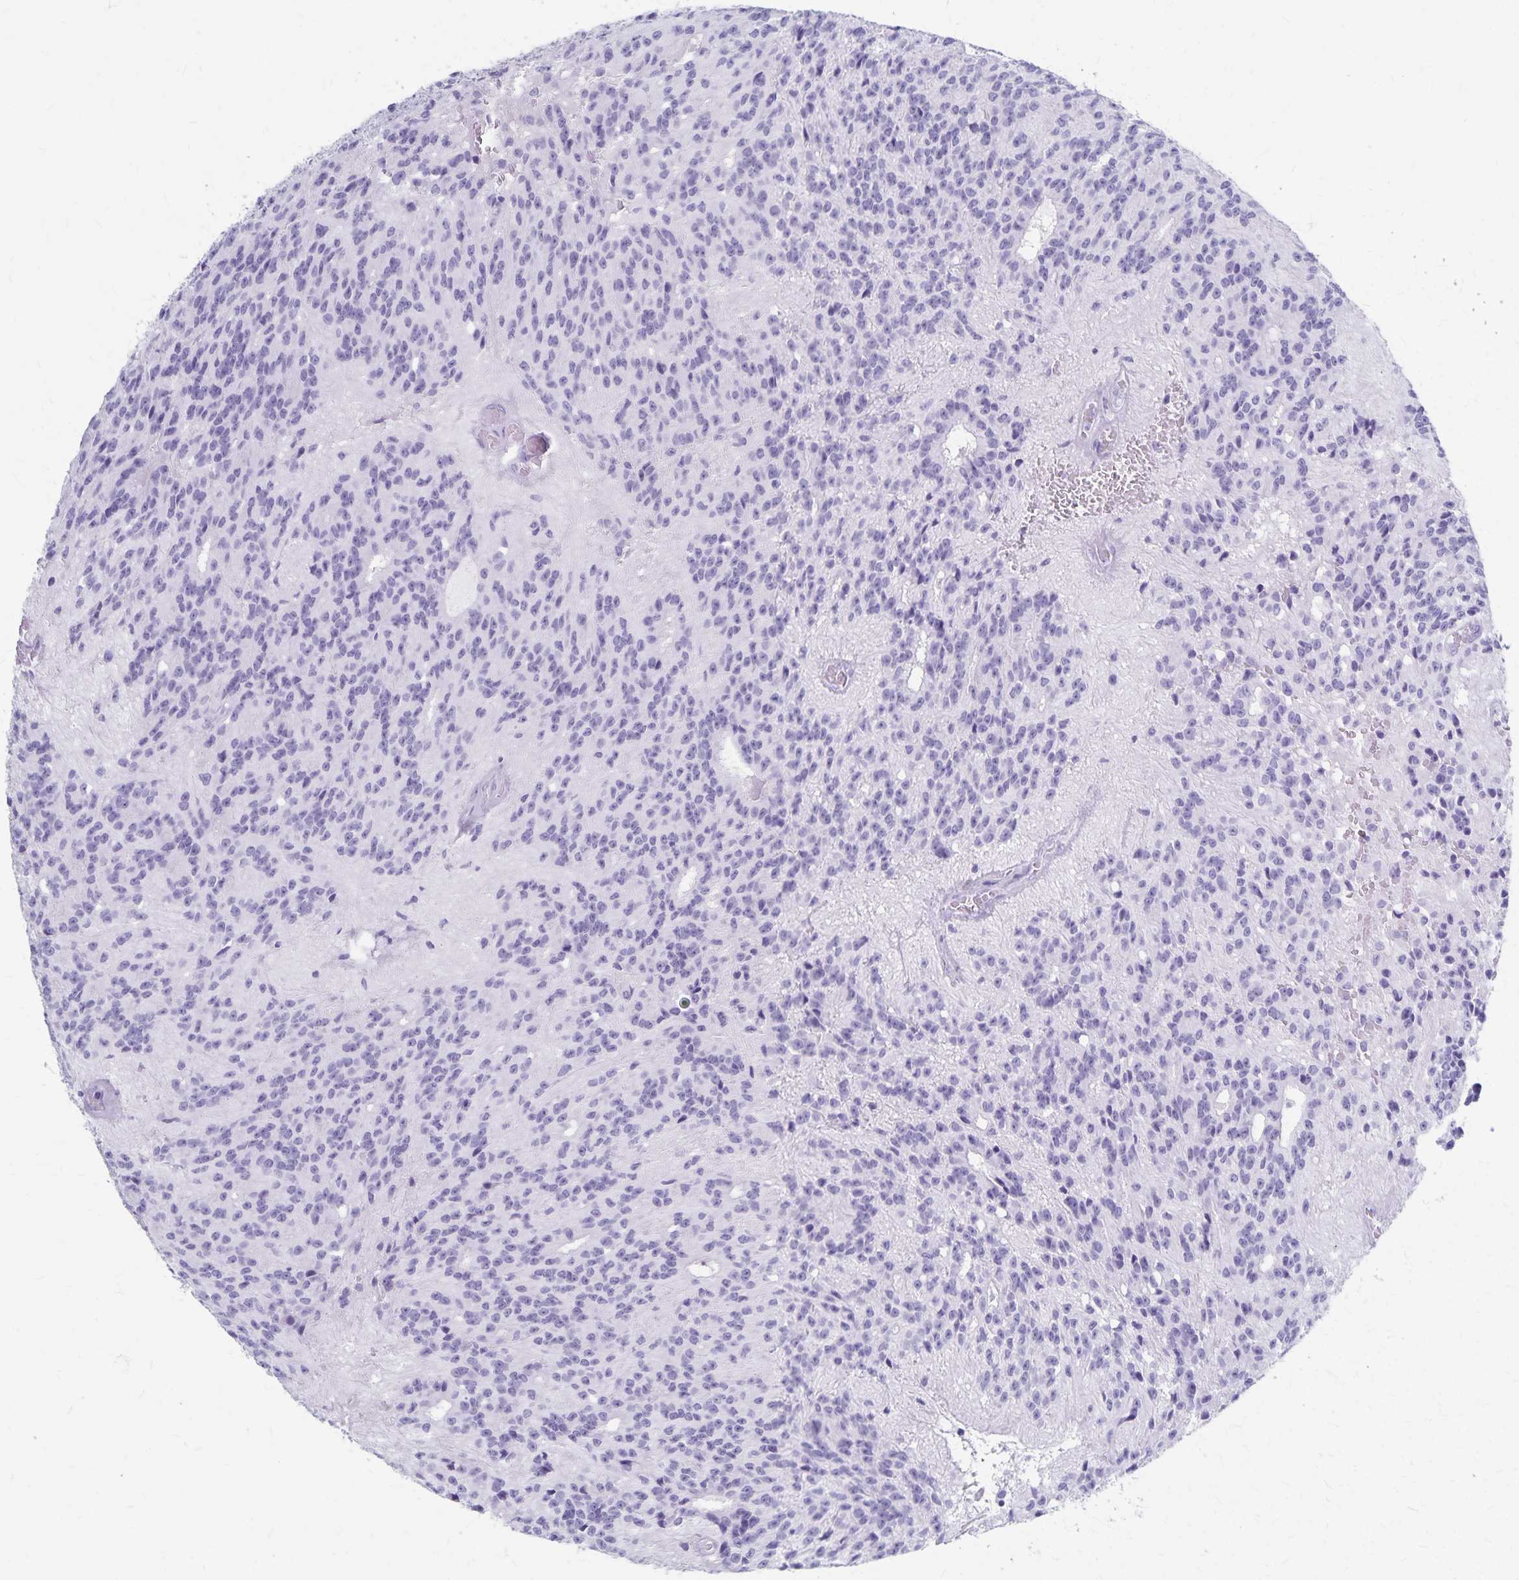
{"staining": {"intensity": "negative", "quantity": "none", "location": "none"}, "tissue": "glioma", "cell_type": "Tumor cells", "image_type": "cancer", "snomed": [{"axis": "morphology", "description": "Glioma, malignant, Low grade"}, {"axis": "topography", "description": "Brain"}], "caption": "Immunohistochemistry (IHC) of low-grade glioma (malignant) reveals no expression in tumor cells.", "gene": "GPBAR1", "patient": {"sex": "male", "age": 31}}